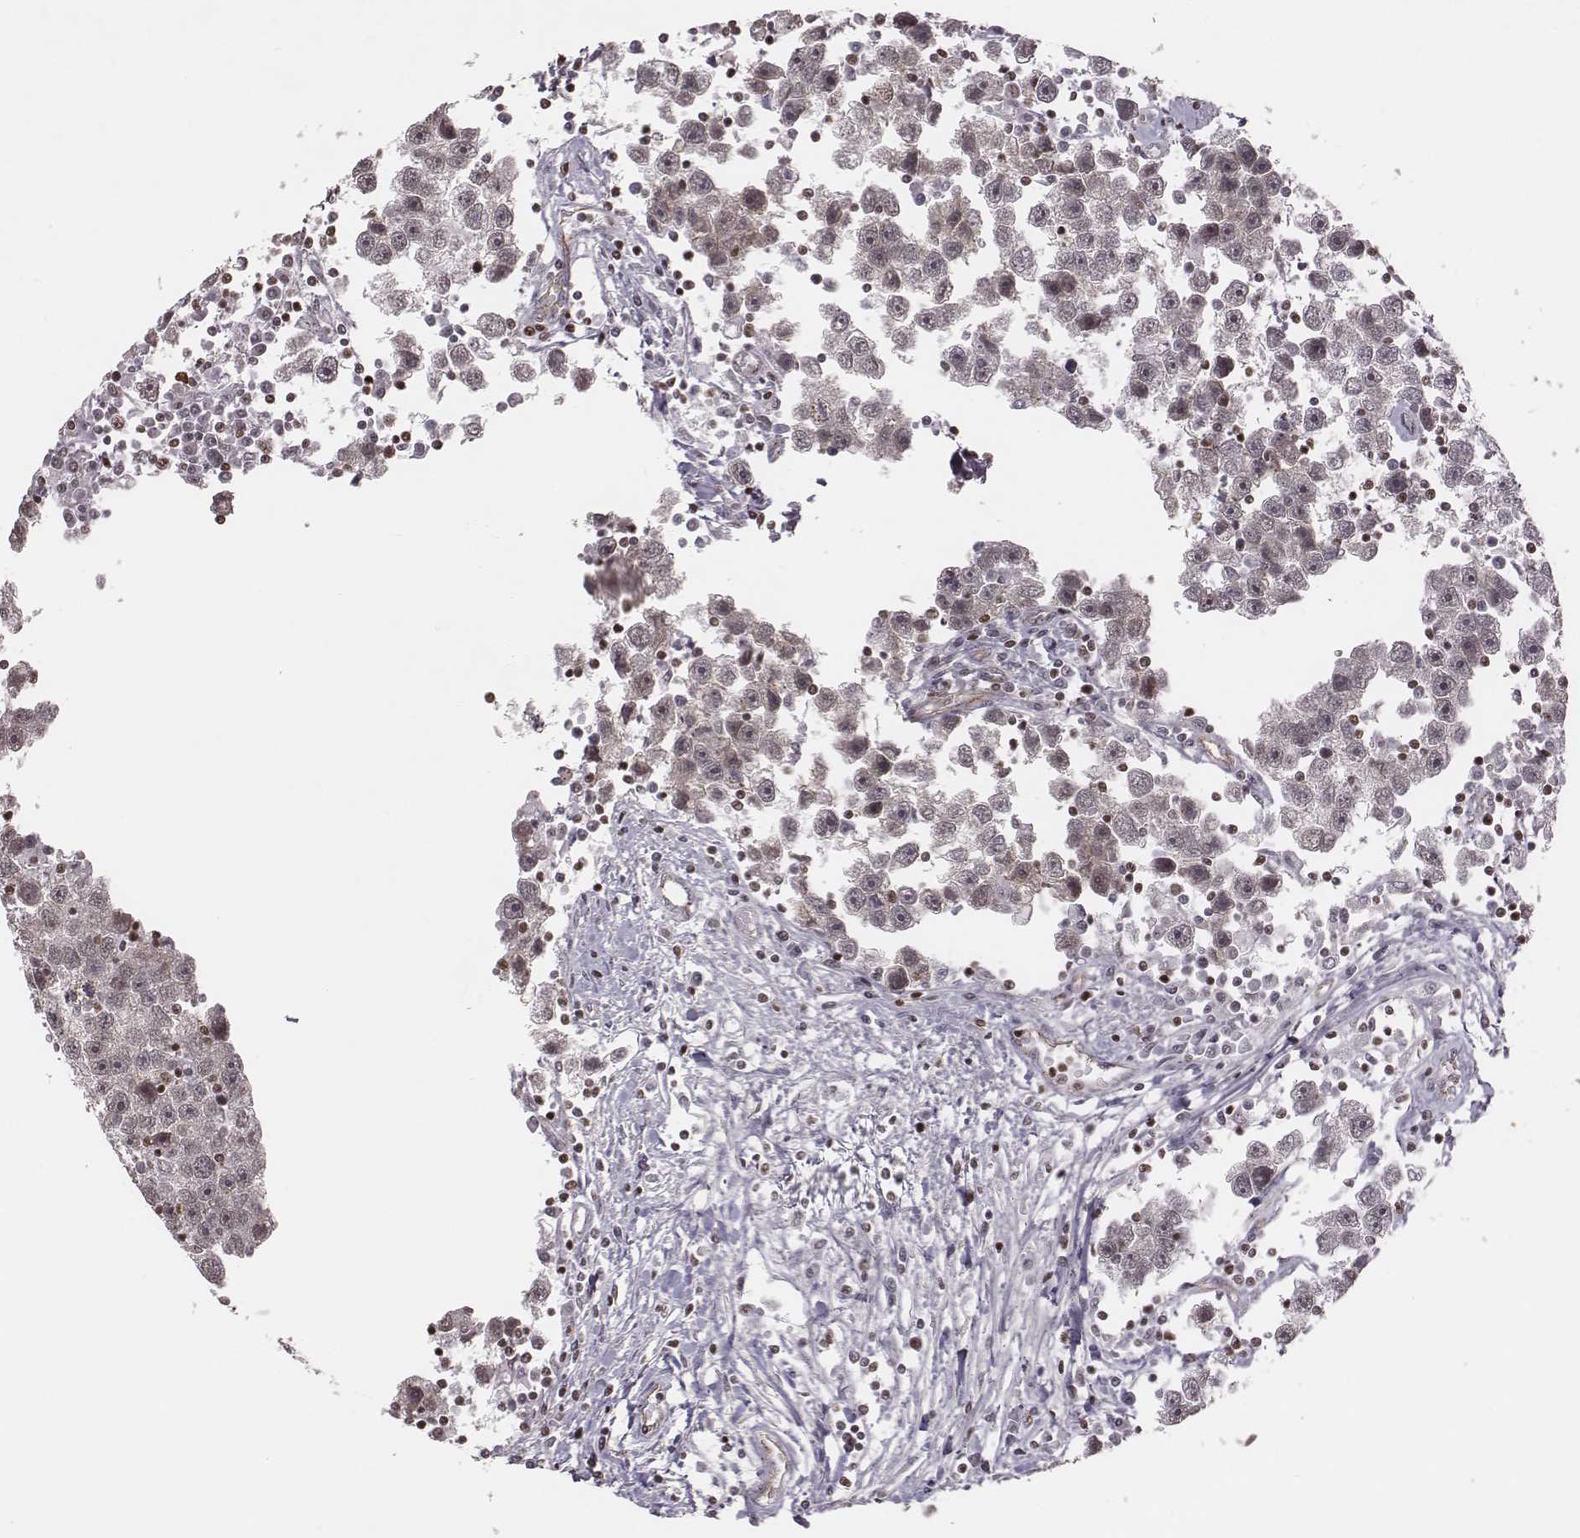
{"staining": {"intensity": "weak", "quantity": "<25%", "location": "cytoplasmic/membranous,nuclear"}, "tissue": "testis cancer", "cell_type": "Tumor cells", "image_type": "cancer", "snomed": [{"axis": "morphology", "description": "Seminoma, NOS"}, {"axis": "topography", "description": "Testis"}], "caption": "Testis cancer stained for a protein using IHC demonstrates no positivity tumor cells.", "gene": "WDR59", "patient": {"sex": "male", "age": 30}}